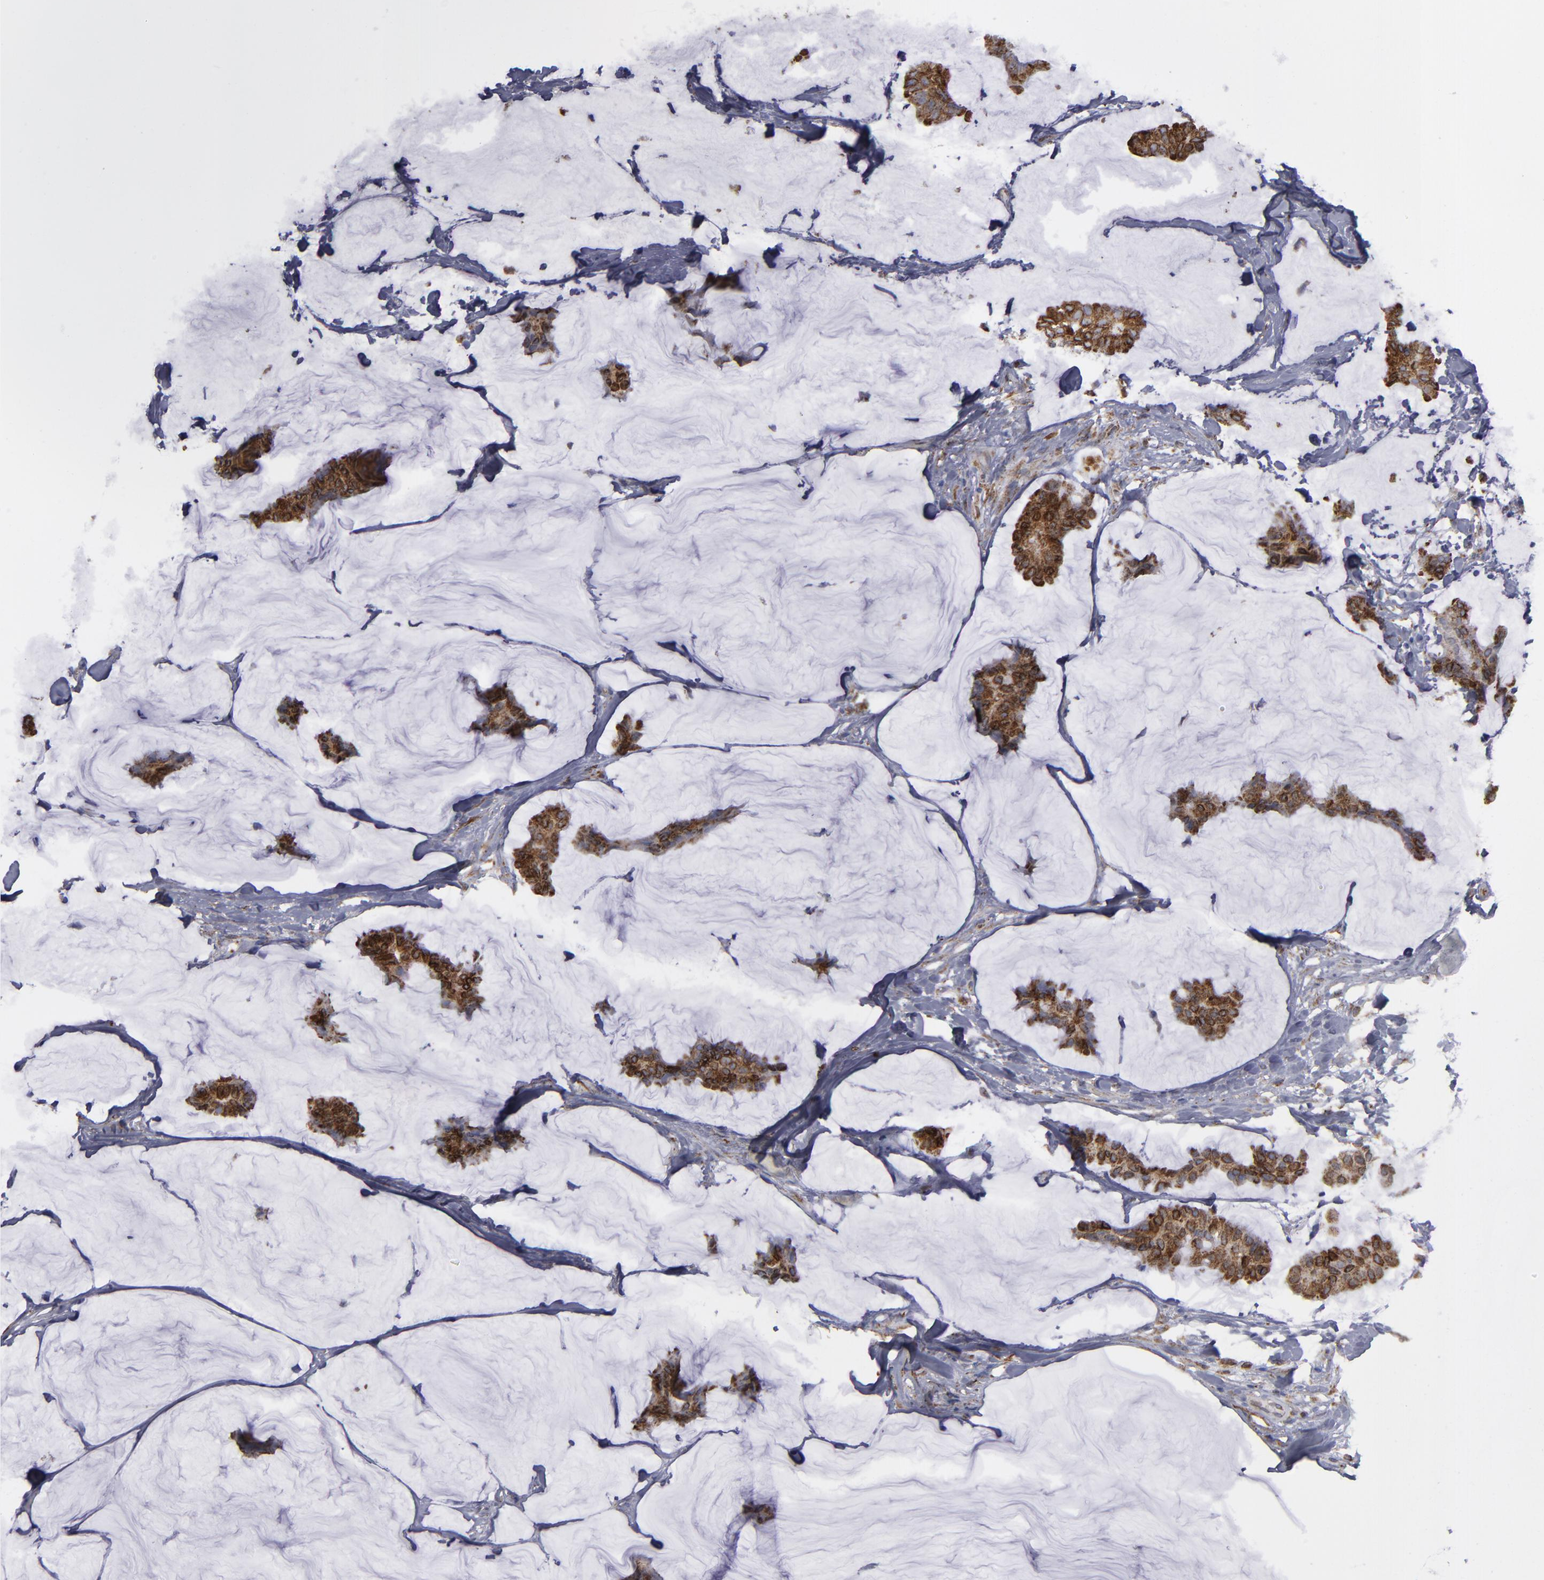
{"staining": {"intensity": "strong", "quantity": ">75%", "location": "cytoplasmic/membranous"}, "tissue": "breast cancer", "cell_type": "Tumor cells", "image_type": "cancer", "snomed": [{"axis": "morphology", "description": "Duct carcinoma"}, {"axis": "topography", "description": "Breast"}], "caption": "A micrograph of breast cancer stained for a protein reveals strong cytoplasmic/membranous brown staining in tumor cells.", "gene": "ERLIN2", "patient": {"sex": "female", "age": 93}}